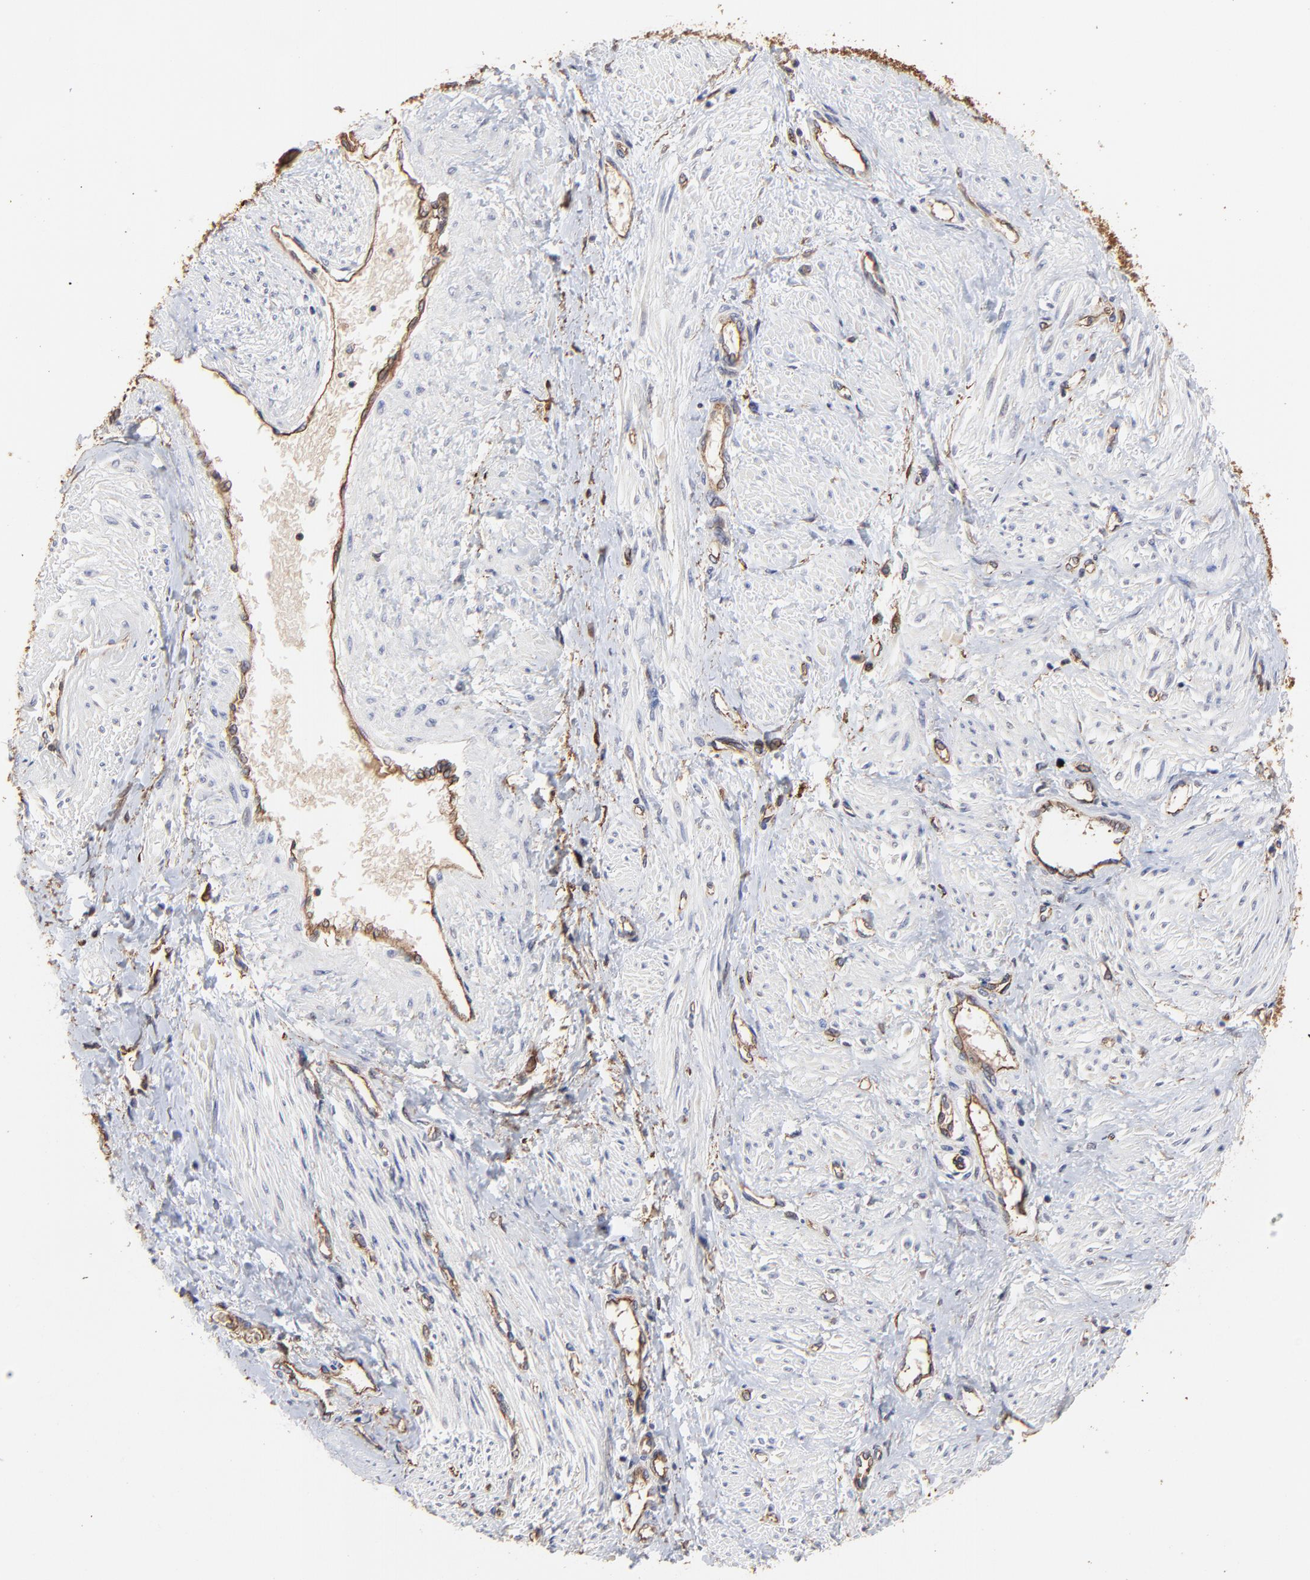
{"staining": {"intensity": "negative", "quantity": "none", "location": "none"}, "tissue": "smooth muscle", "cell_type": "Smooth muscle cells", "image_type": "normal", "snomed": [{"axis": "morphology", "description": "Normal tissue, NOS"}, {"axis": "topography", "description": "Smooth muscle"}, {"axis": "topography", "description": "Uterus"}], "caption": "Photomicrograph shows no significant protein expression in smooth muscle cells of normal smooth muscle.", "gene": "ARMT1", "patient": {"sex": "female", "age": 39}}